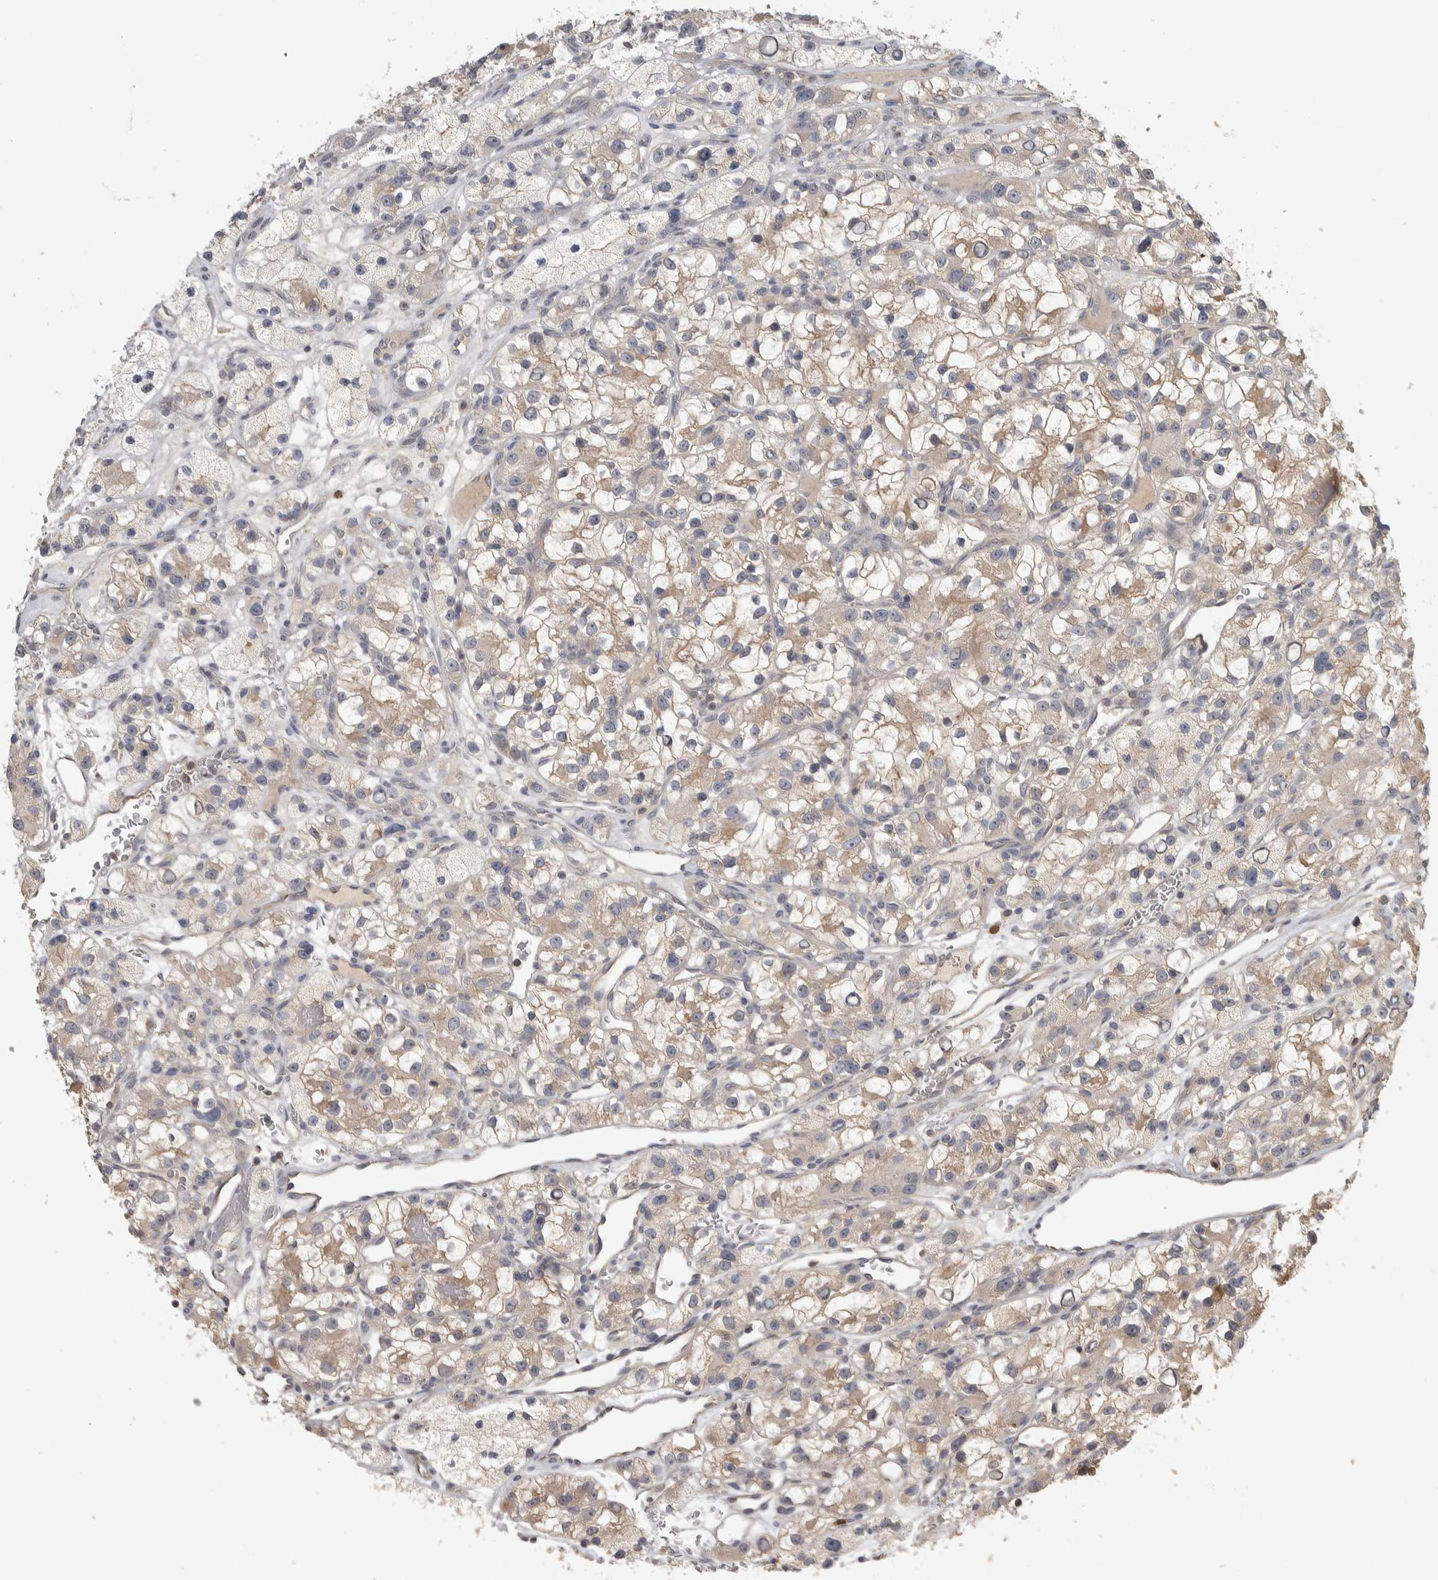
{"staining": {"intensity": "weak", "quantity": "<25%", "location": "cytoplasmic/membranous"}, "tissue": "renal cancer", "cell_type": "Tumor cells", "image_type": "cancer", "snomed": [{"axis": "morphology", "description": "Adenocarcinoma, NOS"}, {"axis": "topography", "description": "Kidney"}], "caption": "Adenocarcinoma (renal) was stained to show a protein in brown. There is no significant expression in tumor cells.", "gene": "EIF3H", "patient": {"sex": "female", "age": 57}}